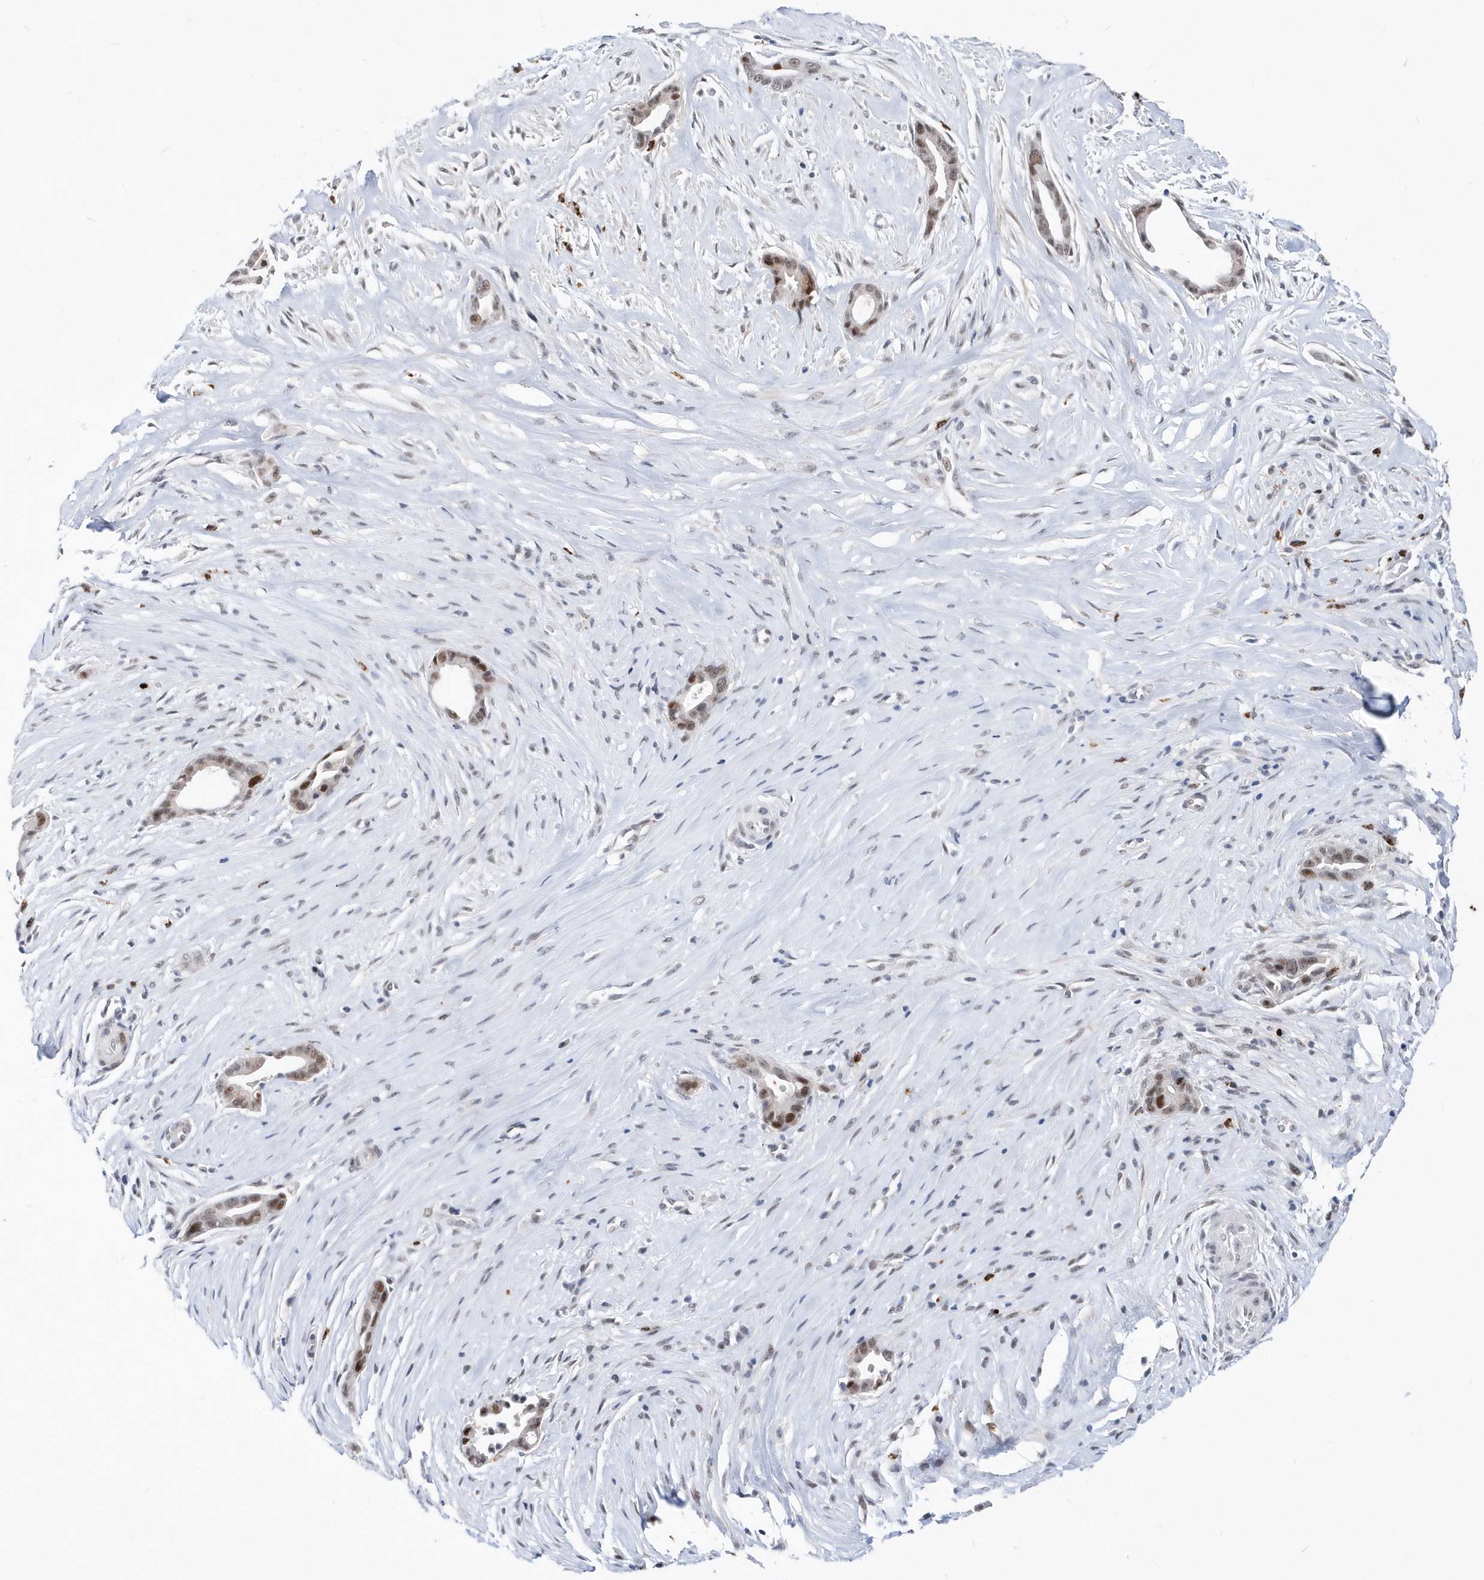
{"staining": {"intensity": "moderate", "quantity": "<25%", "location": "nuclear"}, "tissue": "liver cancer", "cell_type": "Tumor cells", "image_type": "cancer", "snomed": [{"axis": "morphology", "description": "Cholangiocarcinoma"}, {"axis": "topography", "description": "Liver"}], "caption": "Brown immunohistochemical staining in human cholangiocarcinoma (liver) reveals moderate nuclear staining in about <25% of tumor cells. The staining was performed using DAB to visualize the protein expression in brown, while the nuclei were stained in blue with hematoxylin (Magnification: 20x).", "gene": "ASCL4", "patient": {"sex": "female", "age": 55}}